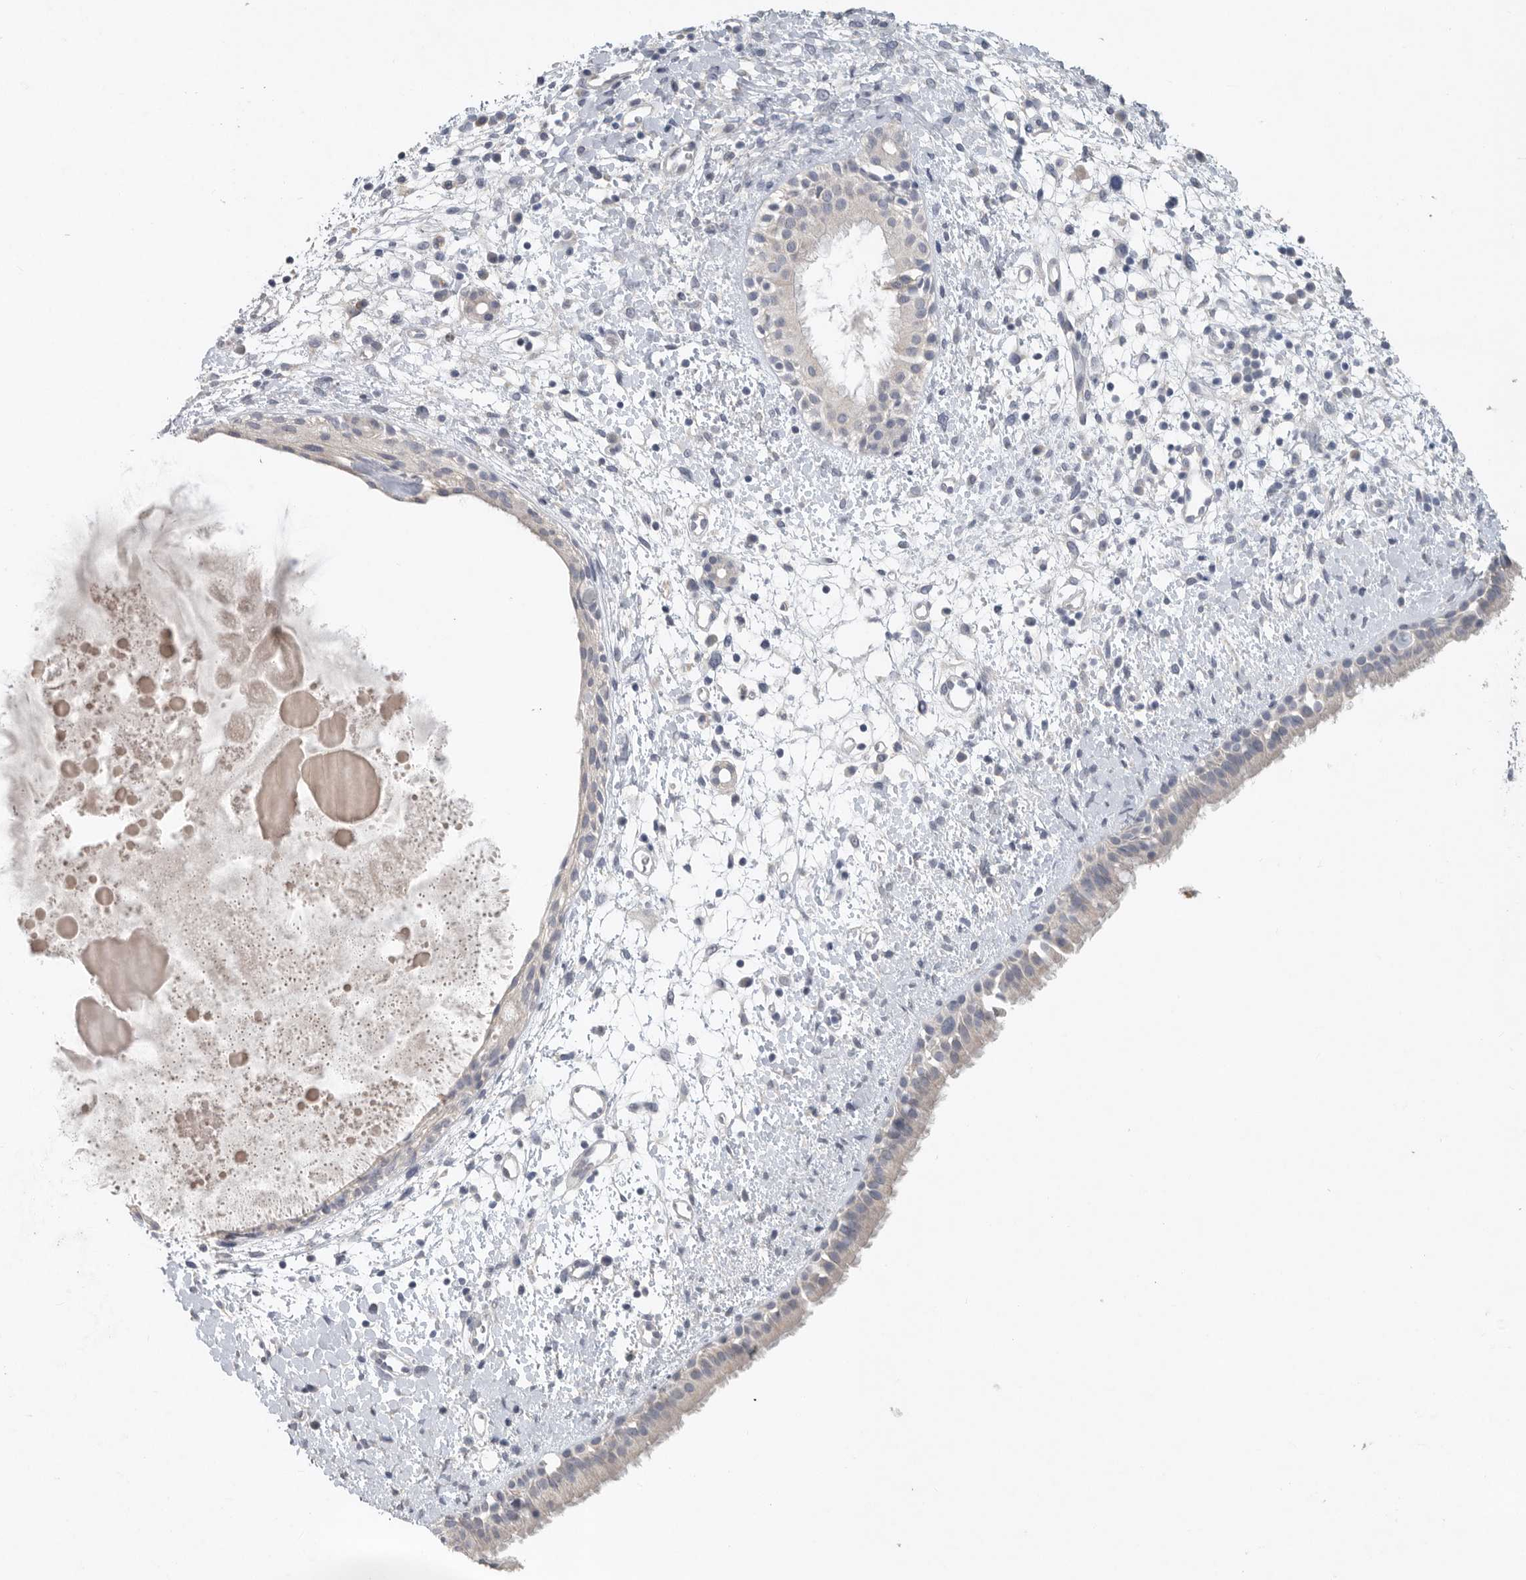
{"staining": {"intensity": "negative", "quantity": "none", "location": "none"}, "tissue": "nasopharynx", "cell_type": "Respiratory epithelial cells", "image_type": "normal", "snomed": [{"axis": "morphology", "description": "Normal tissue, NOS"}, {"axis": "topography", "description": "Nasopharynx"}], "caption": "This histopathology image is of unremarkable nasopharynx stained with IHC to label a protein in brown with the nuclei are counter-stained blue. There is no positivity in respiratory epithelial cells. (IHC, brightfield microscopy, high magnification).", "gene": "REG4", "patient": {"sex": "male", "age": 22}}